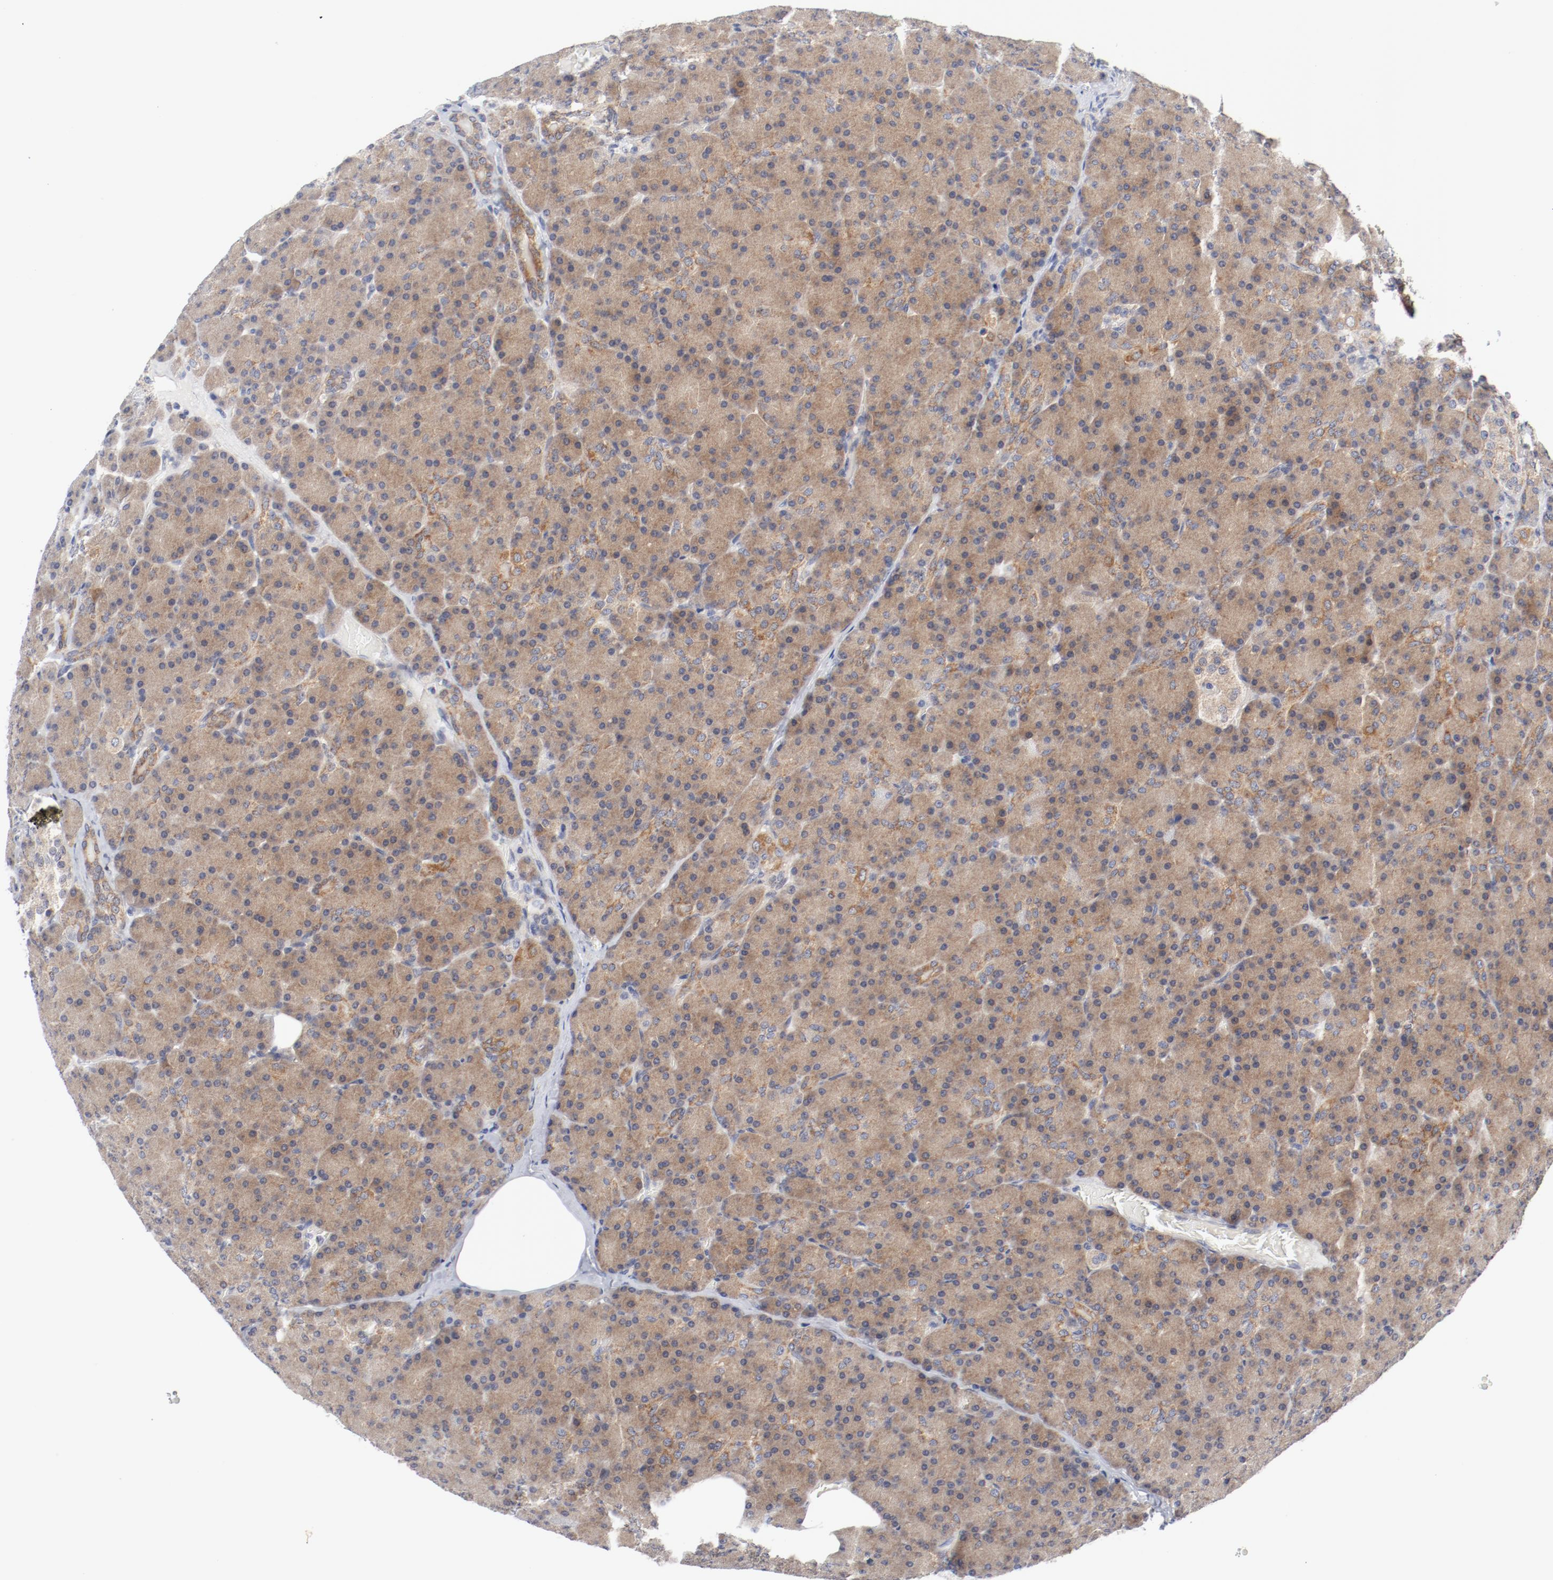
{"staining": {"intensity": "moderate", "quantity": ">75%", "location": "cytoplasmic/membranous"}, "tissue": "pancreas", "cell_type": "Exocrine glandular cells", "image_type": "normal", "snomed": [{"axis": "morphology", "description": "Normal tissue, NOS"}, {"axis": "topography", "description": "Pancreas"}], "caption": "This micrograph demonstrates immunohistochemistry (IHC) staining of normal pancreas, with medium moderate cytoplasmic/membranous positivity in approximately >75% of exocrine glandular cells.", "gene": "BAD", "patient": {"sex": "female", "age": 43}}